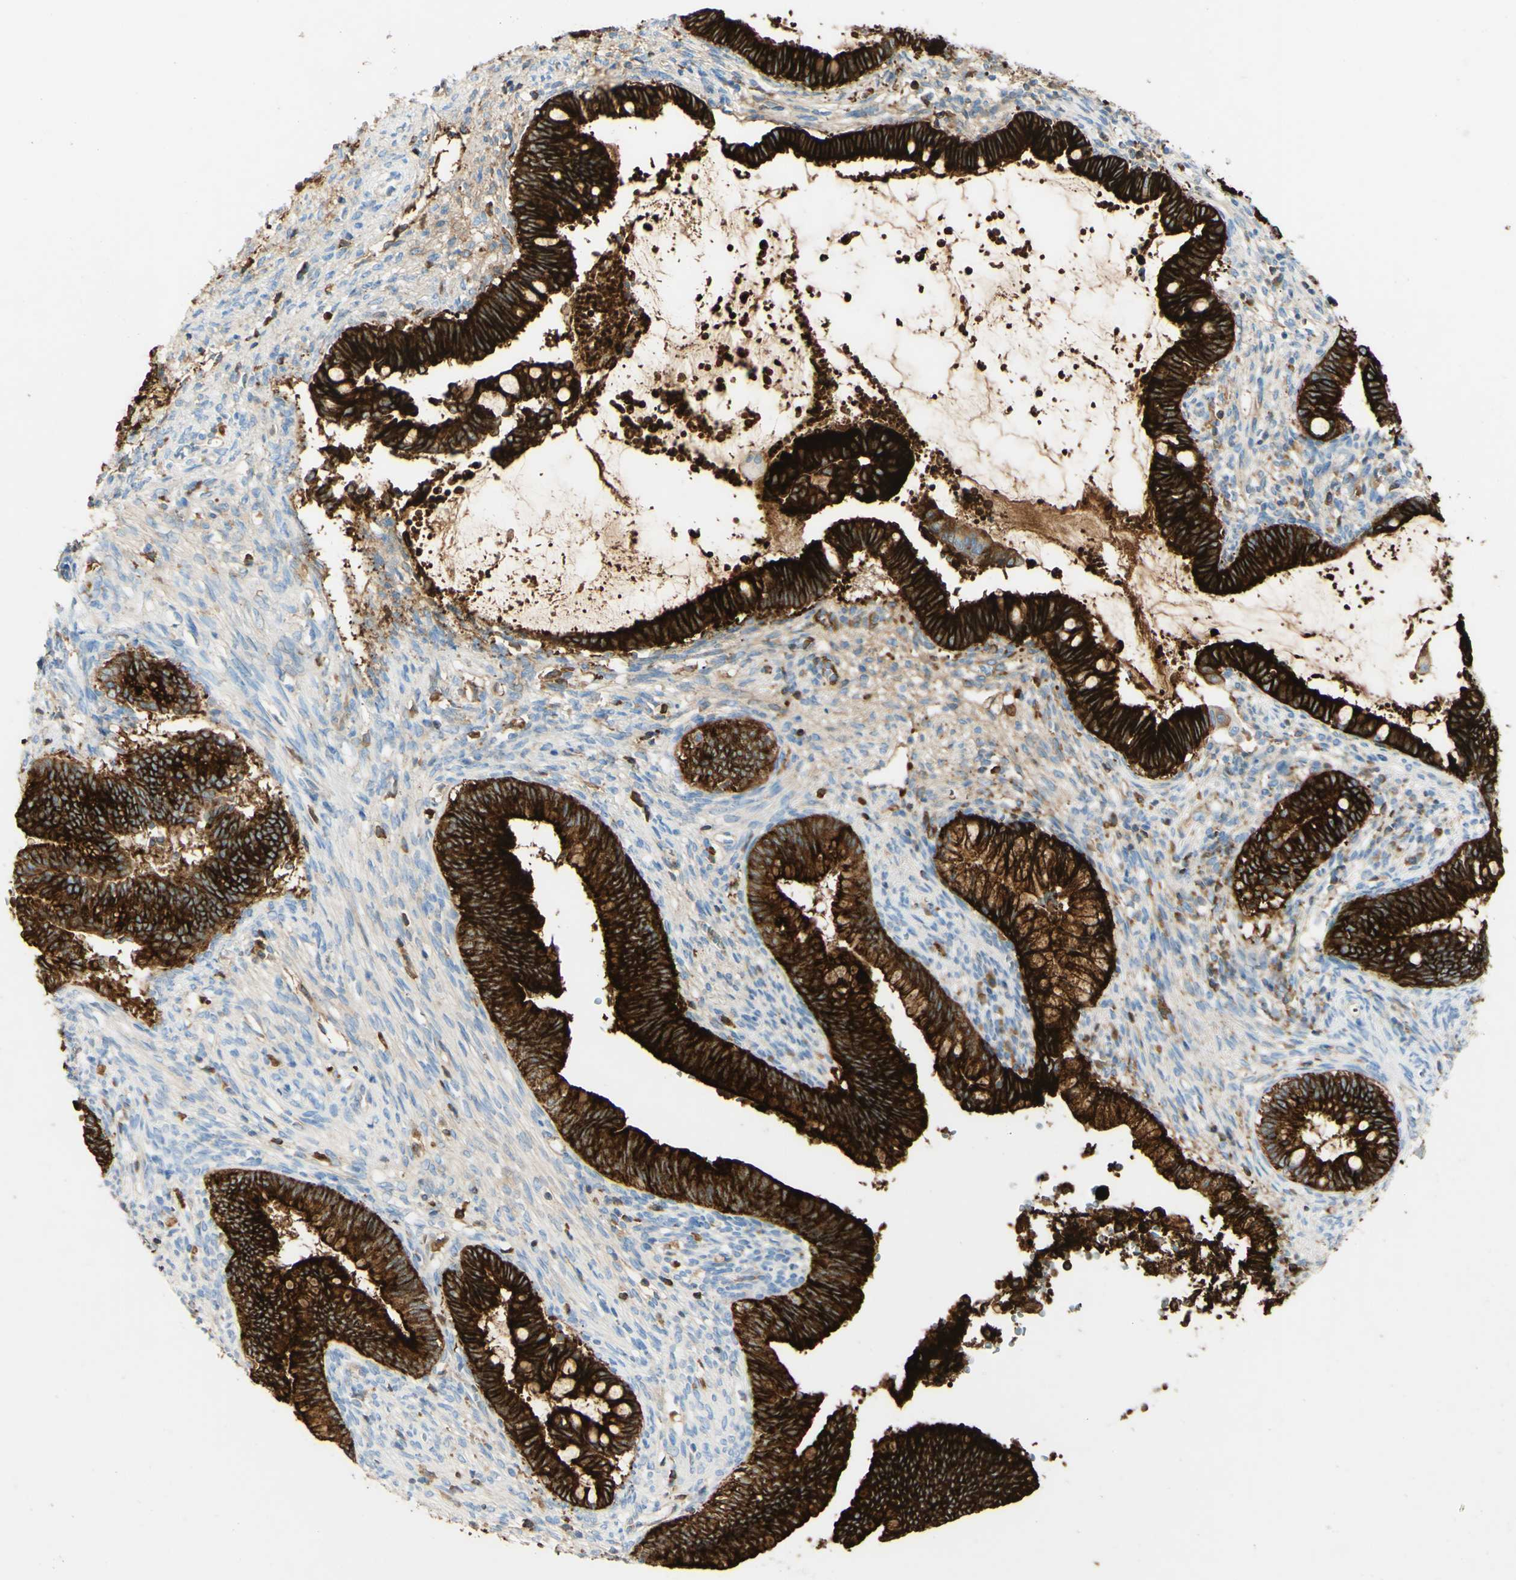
{"staining": {"intensity": "strong", "quantity": ">75%", "location": "cytoplasmic/membranous"}, "tissue": "cervical cancer", "cell_type": "Tumor cells", "image_type": "cancer", "snomed": [{"axis": "morphology", "description": "Adenocarcinoma, NOS"}, {"axis": "topography", "description": "Cervix"}], "caption": "Cervical cancer stained with a protein marker displays strong staining in tumor cells.", "gene": "PIGR", "patient": {"sex": "female", "age": 44}}